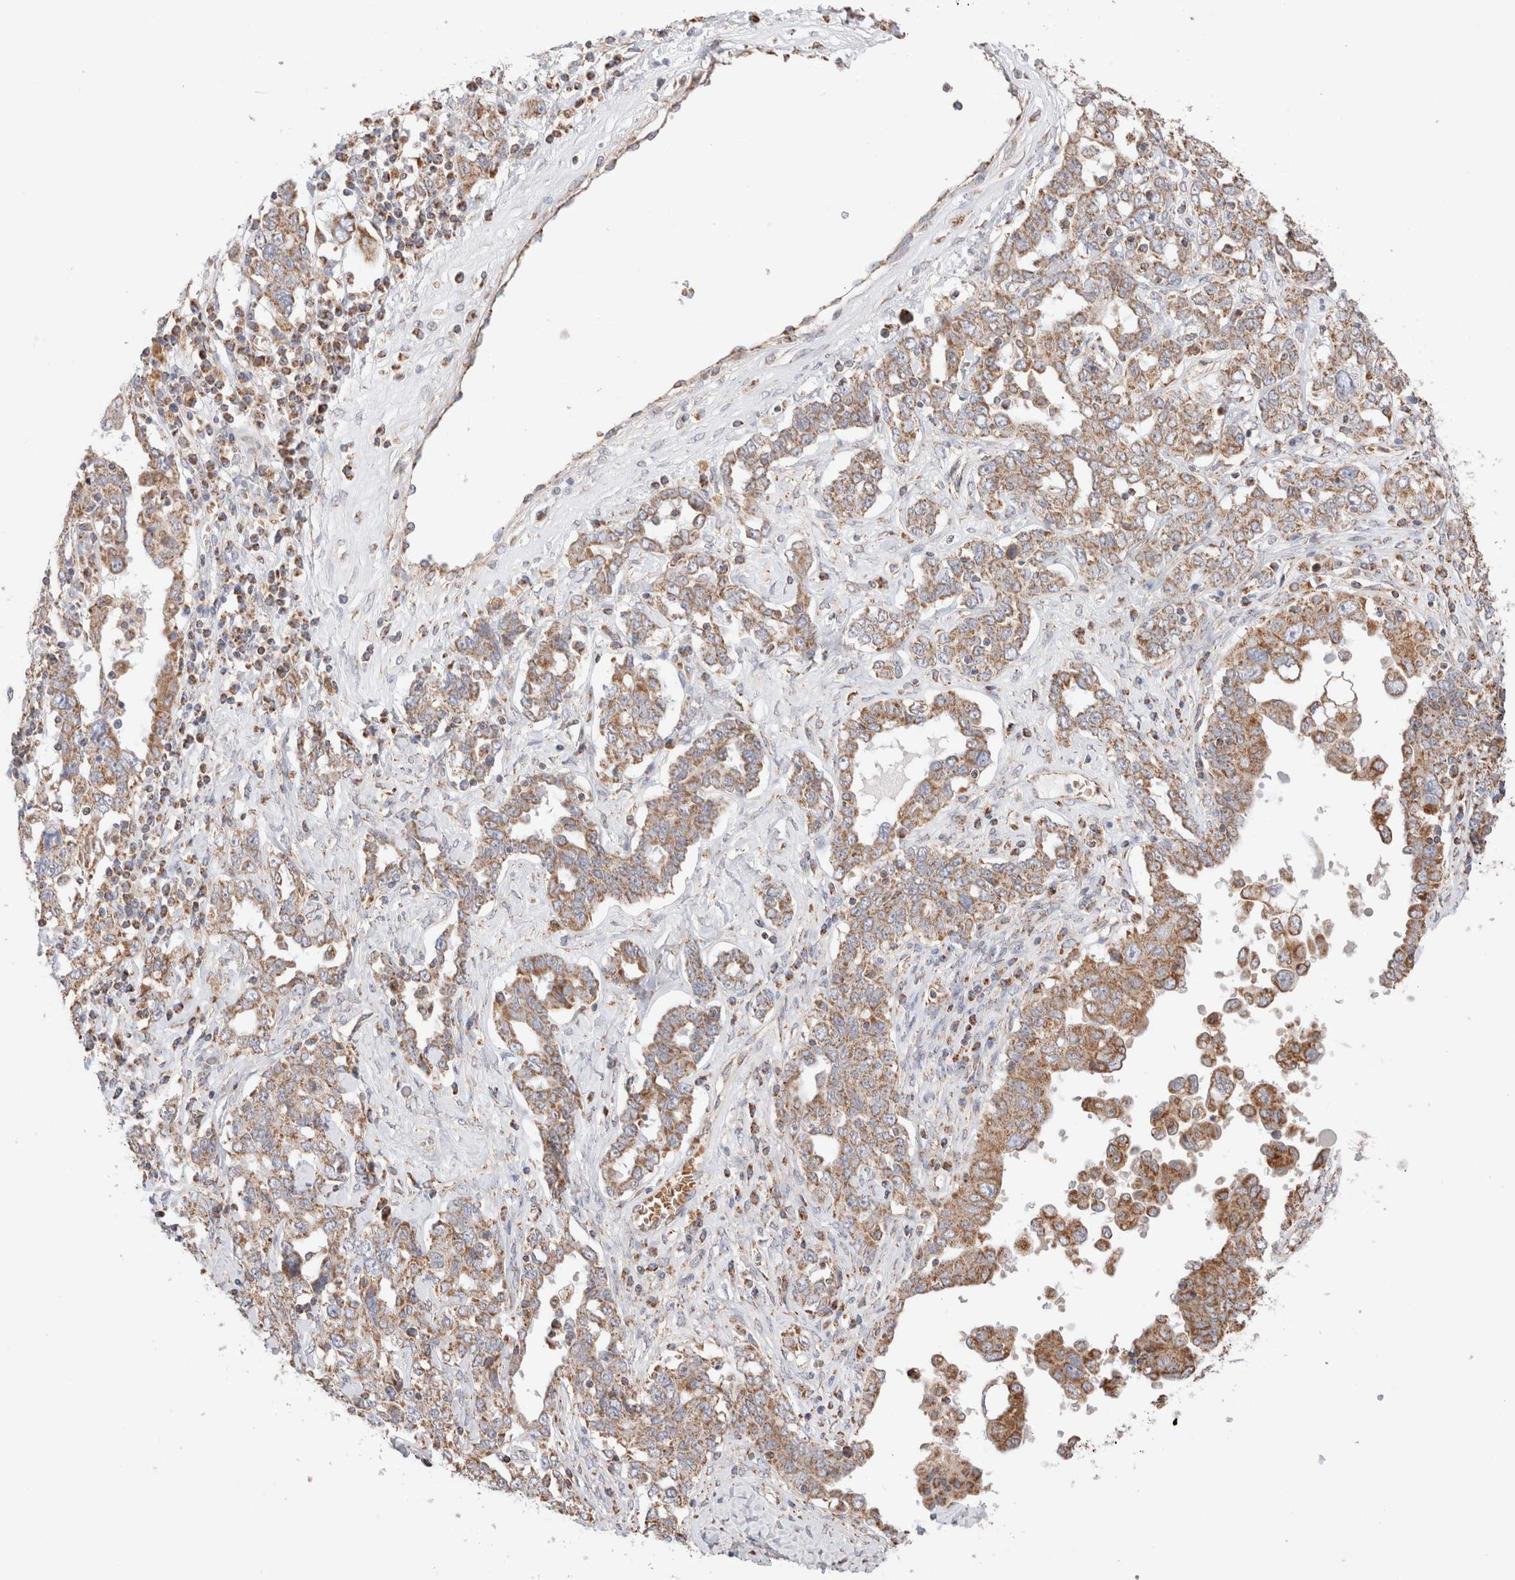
{"staining": {"intensity": "moderate", "quantity": ">75%", "location": "cytoplasmic/membranous"}, "tissue": "ovarian cancer", "cell_type": "Tumor cells", "image_type": "cancer", "snomed": [{"axis": "morphology", "description": "Carcinoma, endometroid"}, {"axis": "topography", "description": "Ovary"}], "caption": "Immunohistochemical staining of ovarian cancer (endometroid carcinoma) shows medium levels of moderate cytoplasmic/membranous protein expression in about >75% of tumor cells. The protein is shown in brown color, while the nuclei are stained blue.", "gene": "TMPPE", "patient": {"sex": "female", "age": 62}}